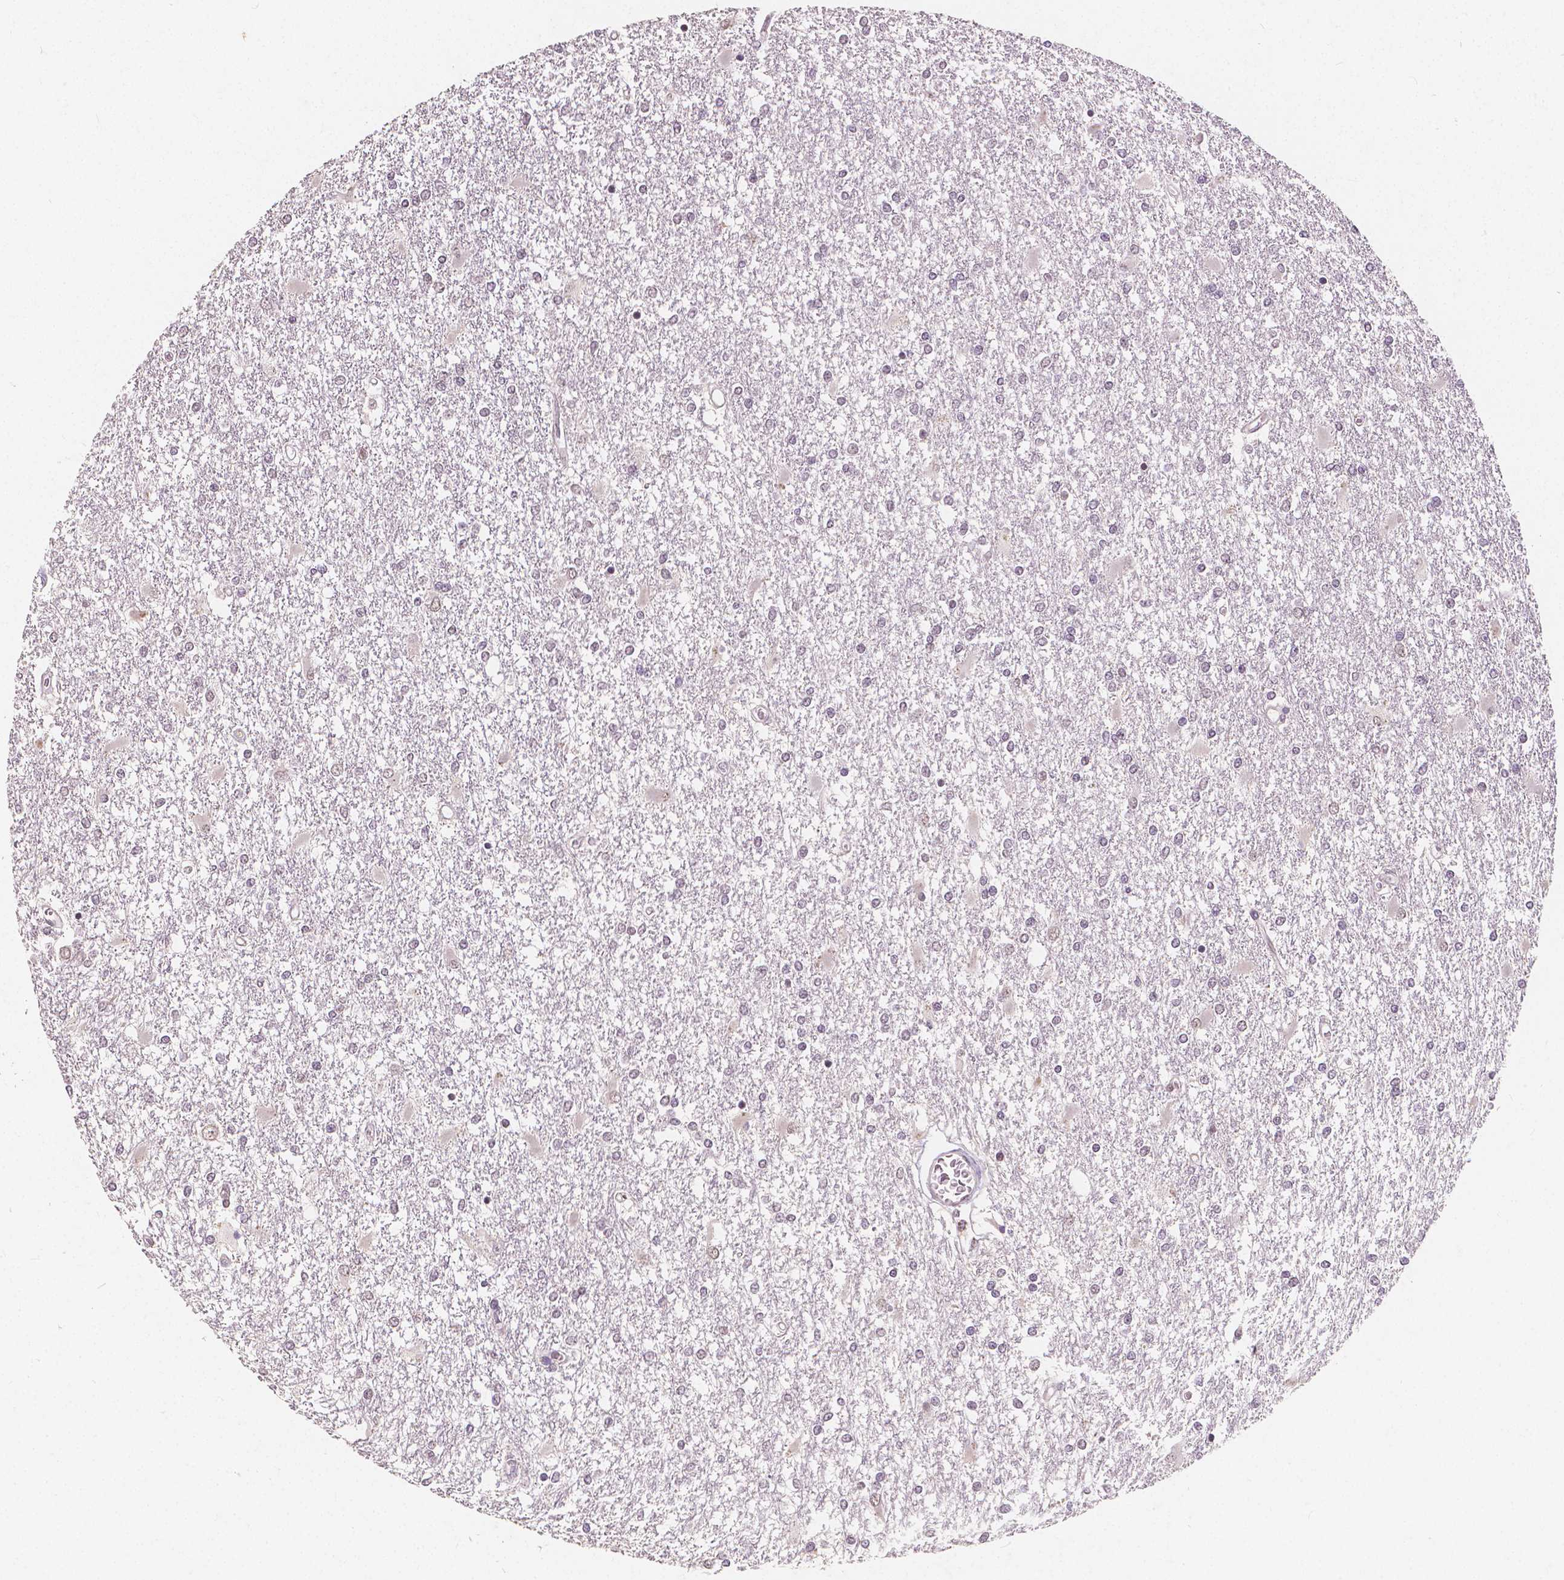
{"staining": {"intensity": "negative", "quantity": "none", "location": "none"}, "tissue": "glioma", "cell_type": "Tumor cells", "image_type": "cancer", "snomed": [{"axis": "morphology", "description": "Glioma, malignant, High grade"}, {"axis": "topography", "description": "Cerebral cortex"}], "caption": "This is a photomicrograph of immunohistochemistry staining of malignant glioma (high-grade), which shows no staining in tumor cells.", "gene": "NOLC1", "patient": {"sex": "male", "age": 79}}